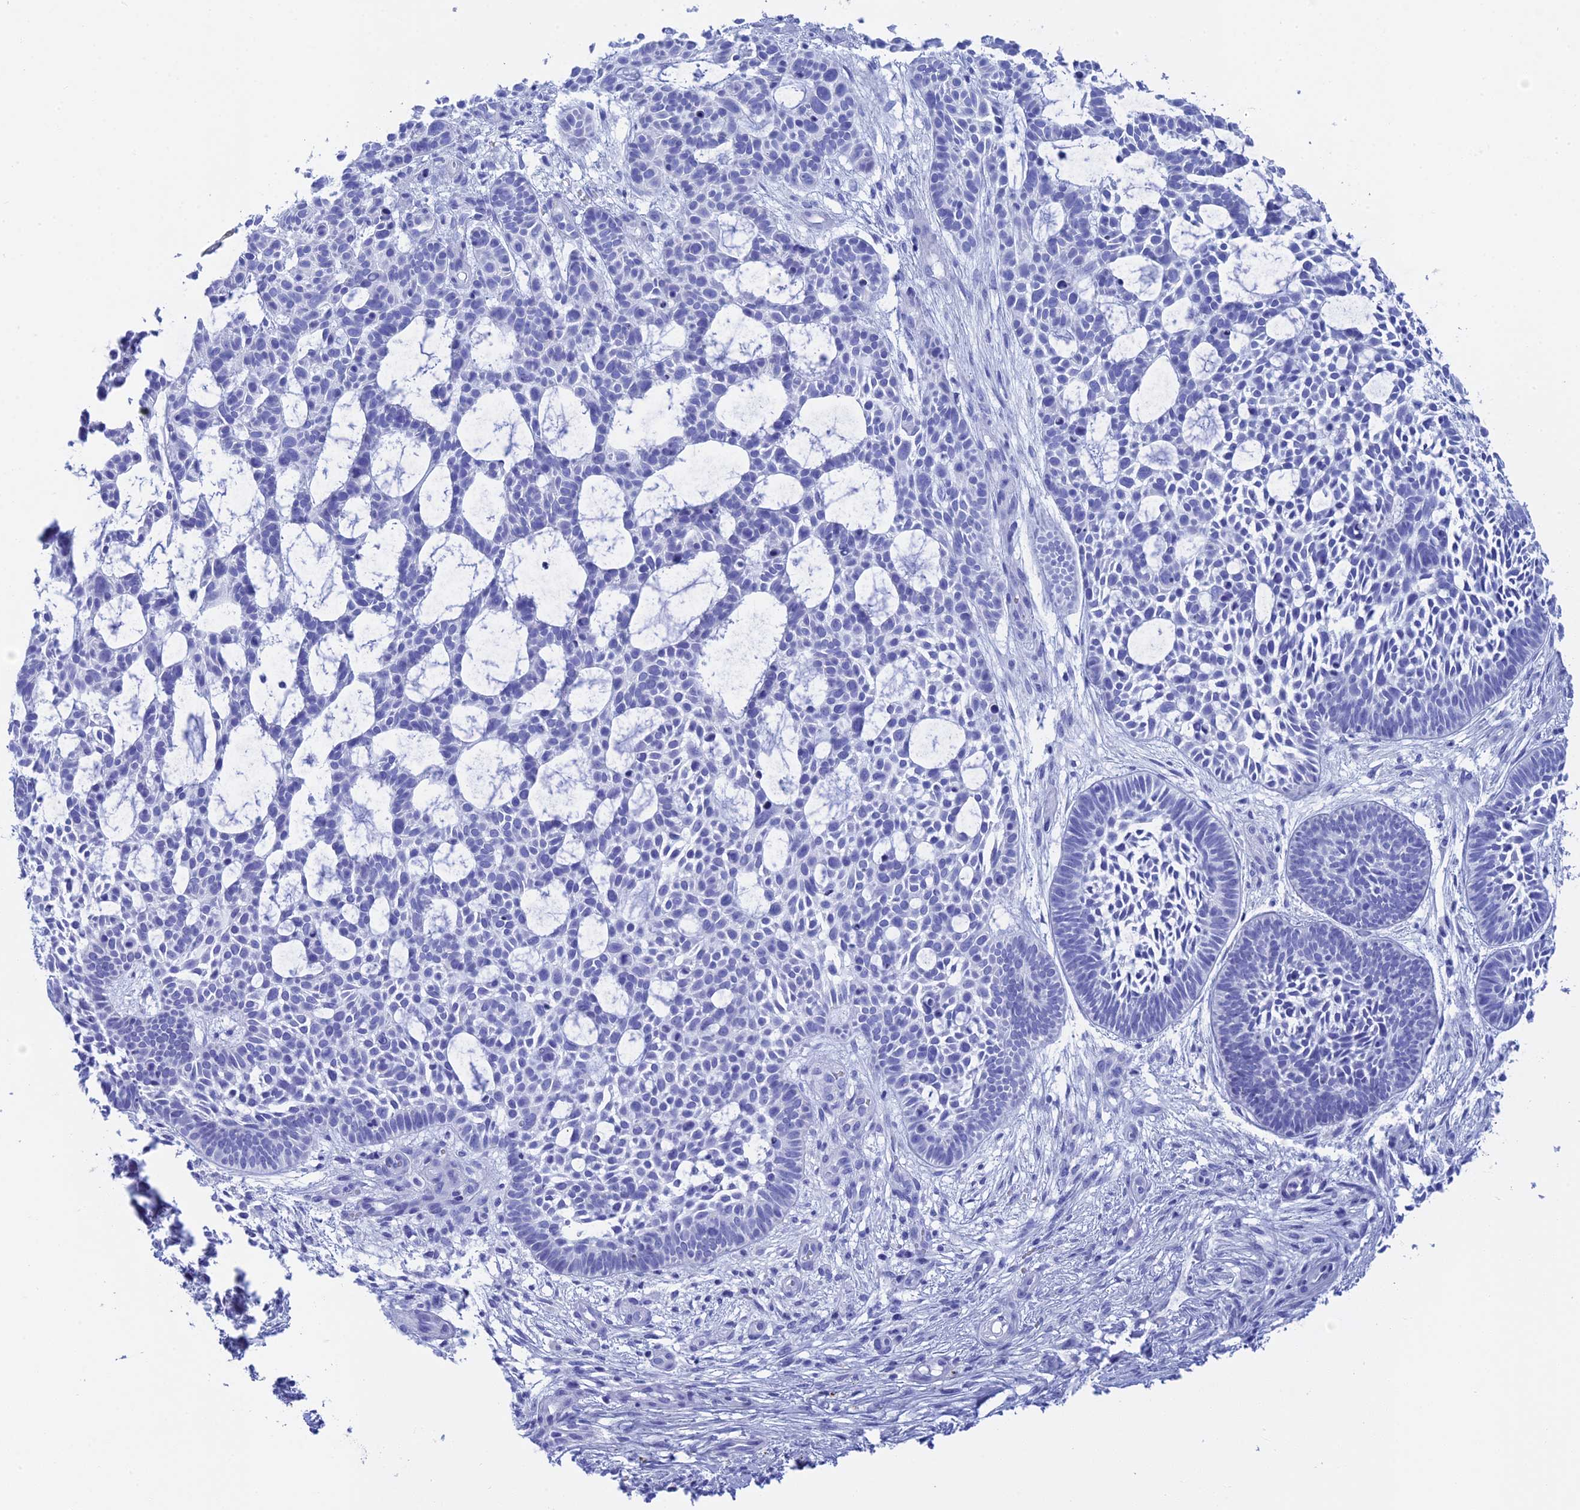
{"staining": {"intensity": "negative", "quantity": "none", "location": "none"}, "tissue": "skin cancer", "cell_type": "Tumor cells", "image_type": "cancer", "snomed": [{"axis": "morphology", "description": "Basal cell carcinoma"}, {"axis": "topography", "description": "Skin"}], "caption": "Immunohistochemistry micrograph of neoplastic tissue: skin basal cell carcinoma stained with DAB displays no significant protein positivity in tumor cells. The staining was performed using DAB to visualize the protein expression in brown, while the nuclei were stained in blue with hematoxylin (Magnification: 20x).", "gene": "TEX101", "patient": {"sex": "male", "age": 89}}